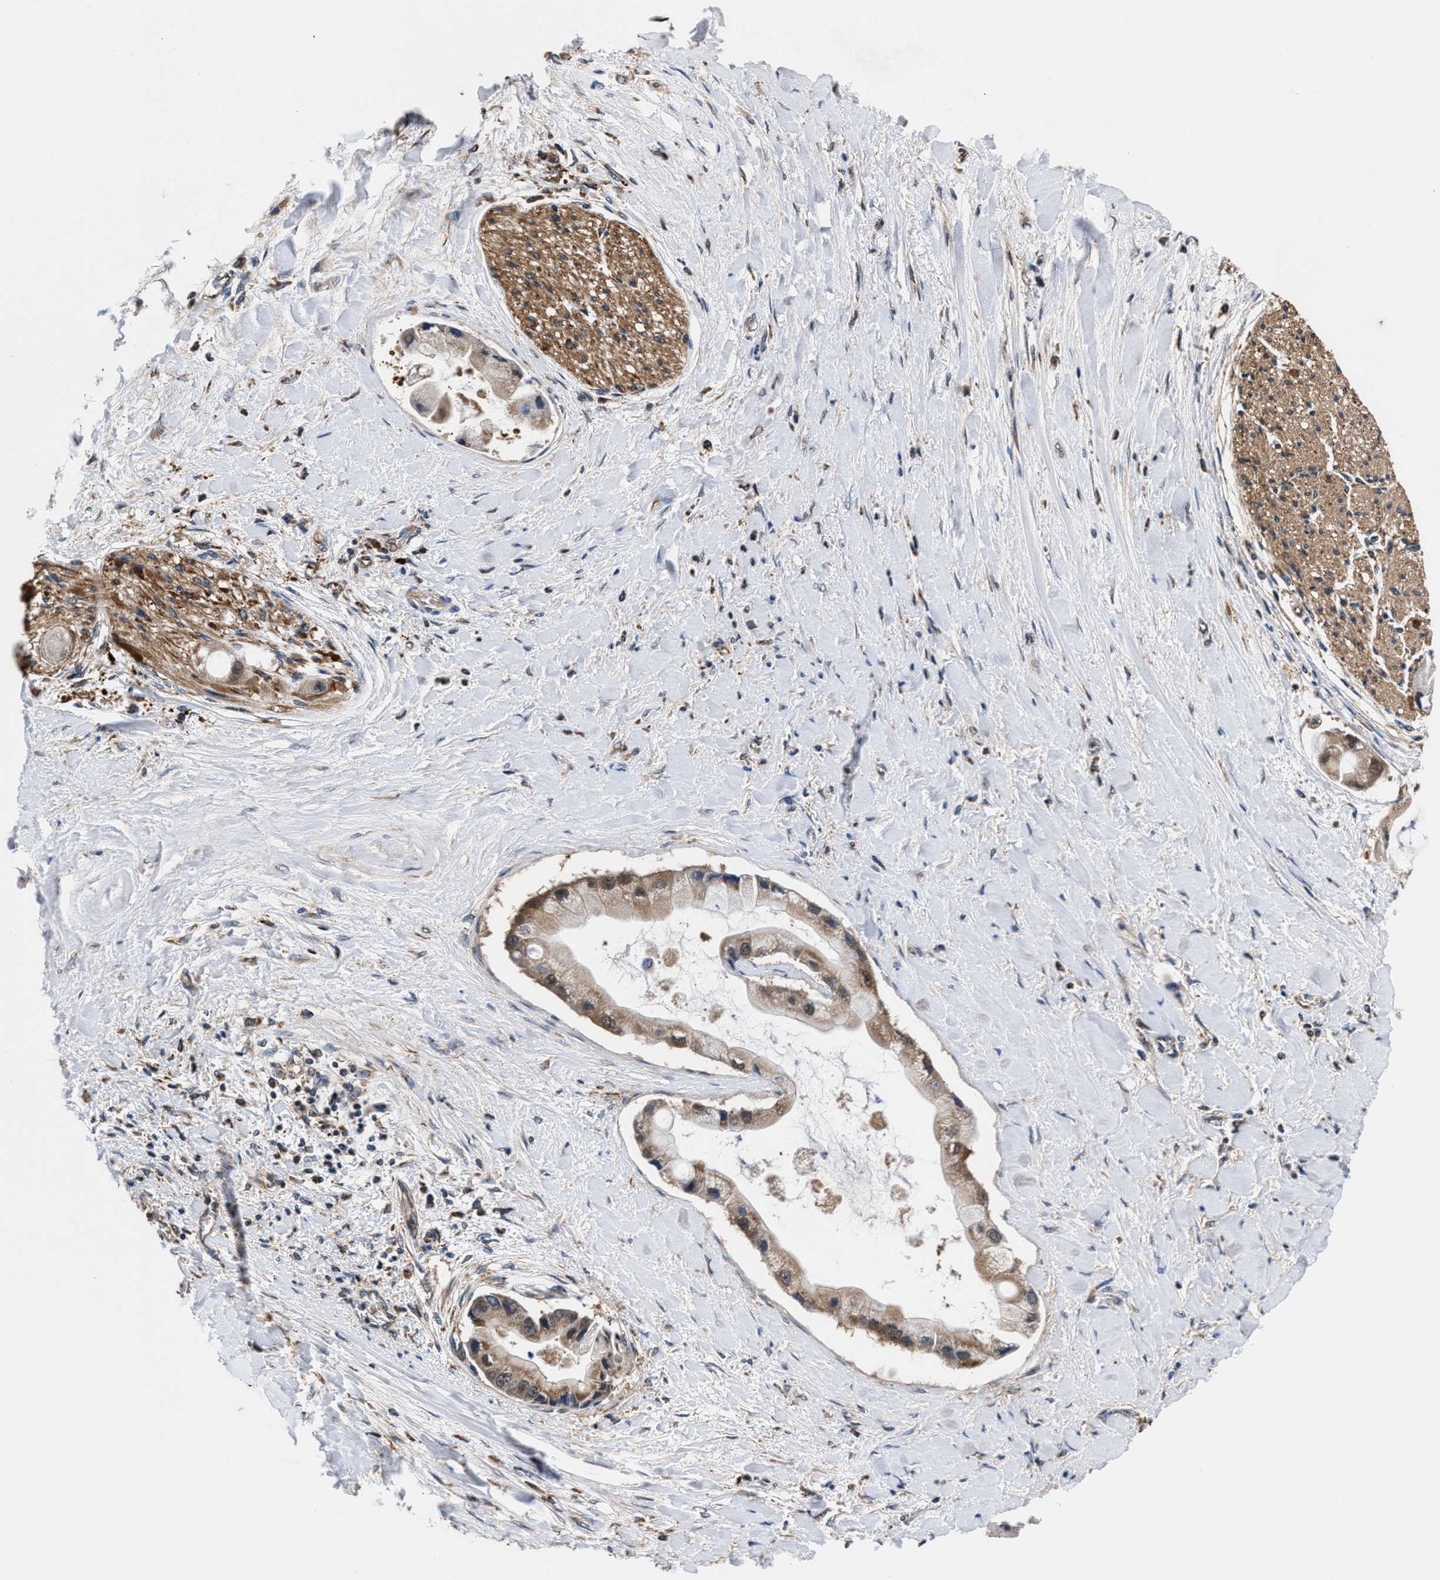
{"staining": {"intensity": "moderate", "quantity": ">75%", "location": "cytoplasmic/membranous"}, "tissue": "liver cancer", "cell_type": "Tumor cells", "image_type": "cancer", "snomed": [{"axis": "morphology", "description": "Cholangiocarcinoma"}, {"axis": "topography", "description": "Liver"}], "caption": "This histopathology image exhibits immunohistochemistry staining of human liver cholangiocarcinoma, with medium moderate cytoplasmic/membranous staining in about >75% of tumor cells.", "gene": "ACLY", "patient": {"sex": "male", "age": 50}}